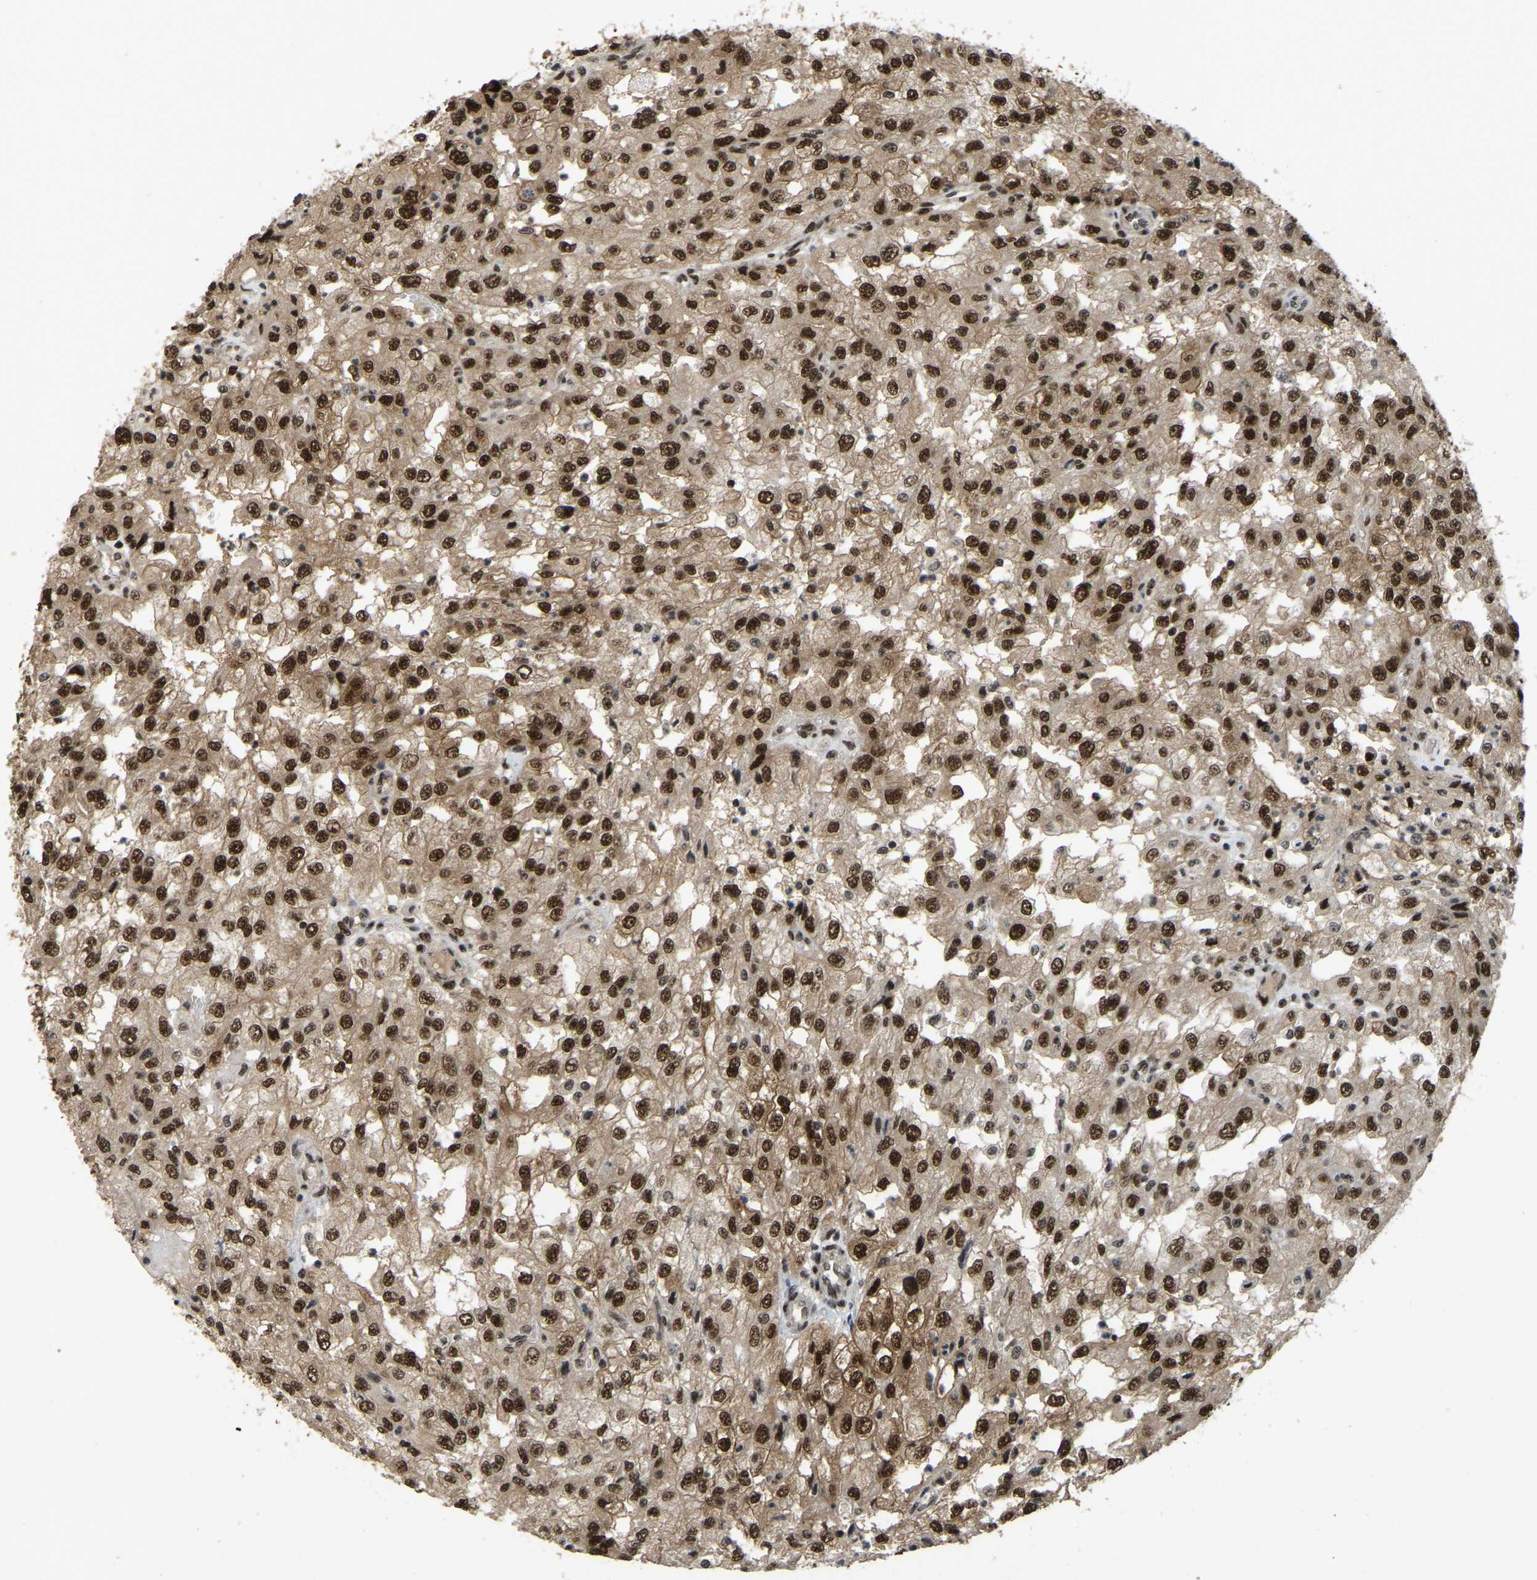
{"staining": {"intensity": "strong", "quantity": ">75%", "location": "nuclear"}, "tissue": "renal cancer", "cell_type": "Tumor cells", "image_type": "cancer", "snomed": [{"axis": "morphology", "description": "Adenocarcinoma, NOS"}, {"axis": "topography", "description": "Kidney"}], "caption": "The image demonstrates a brown stain indicating the presence of a protein in the nuclear of tumor cells in adenocarcinoma (renal). Immunohistochemistry stains the protein of interest in brown and the nuclei are stained blue.", "gene": "TBL1XR1", "patient": {"sex": "female", "age": 54}}